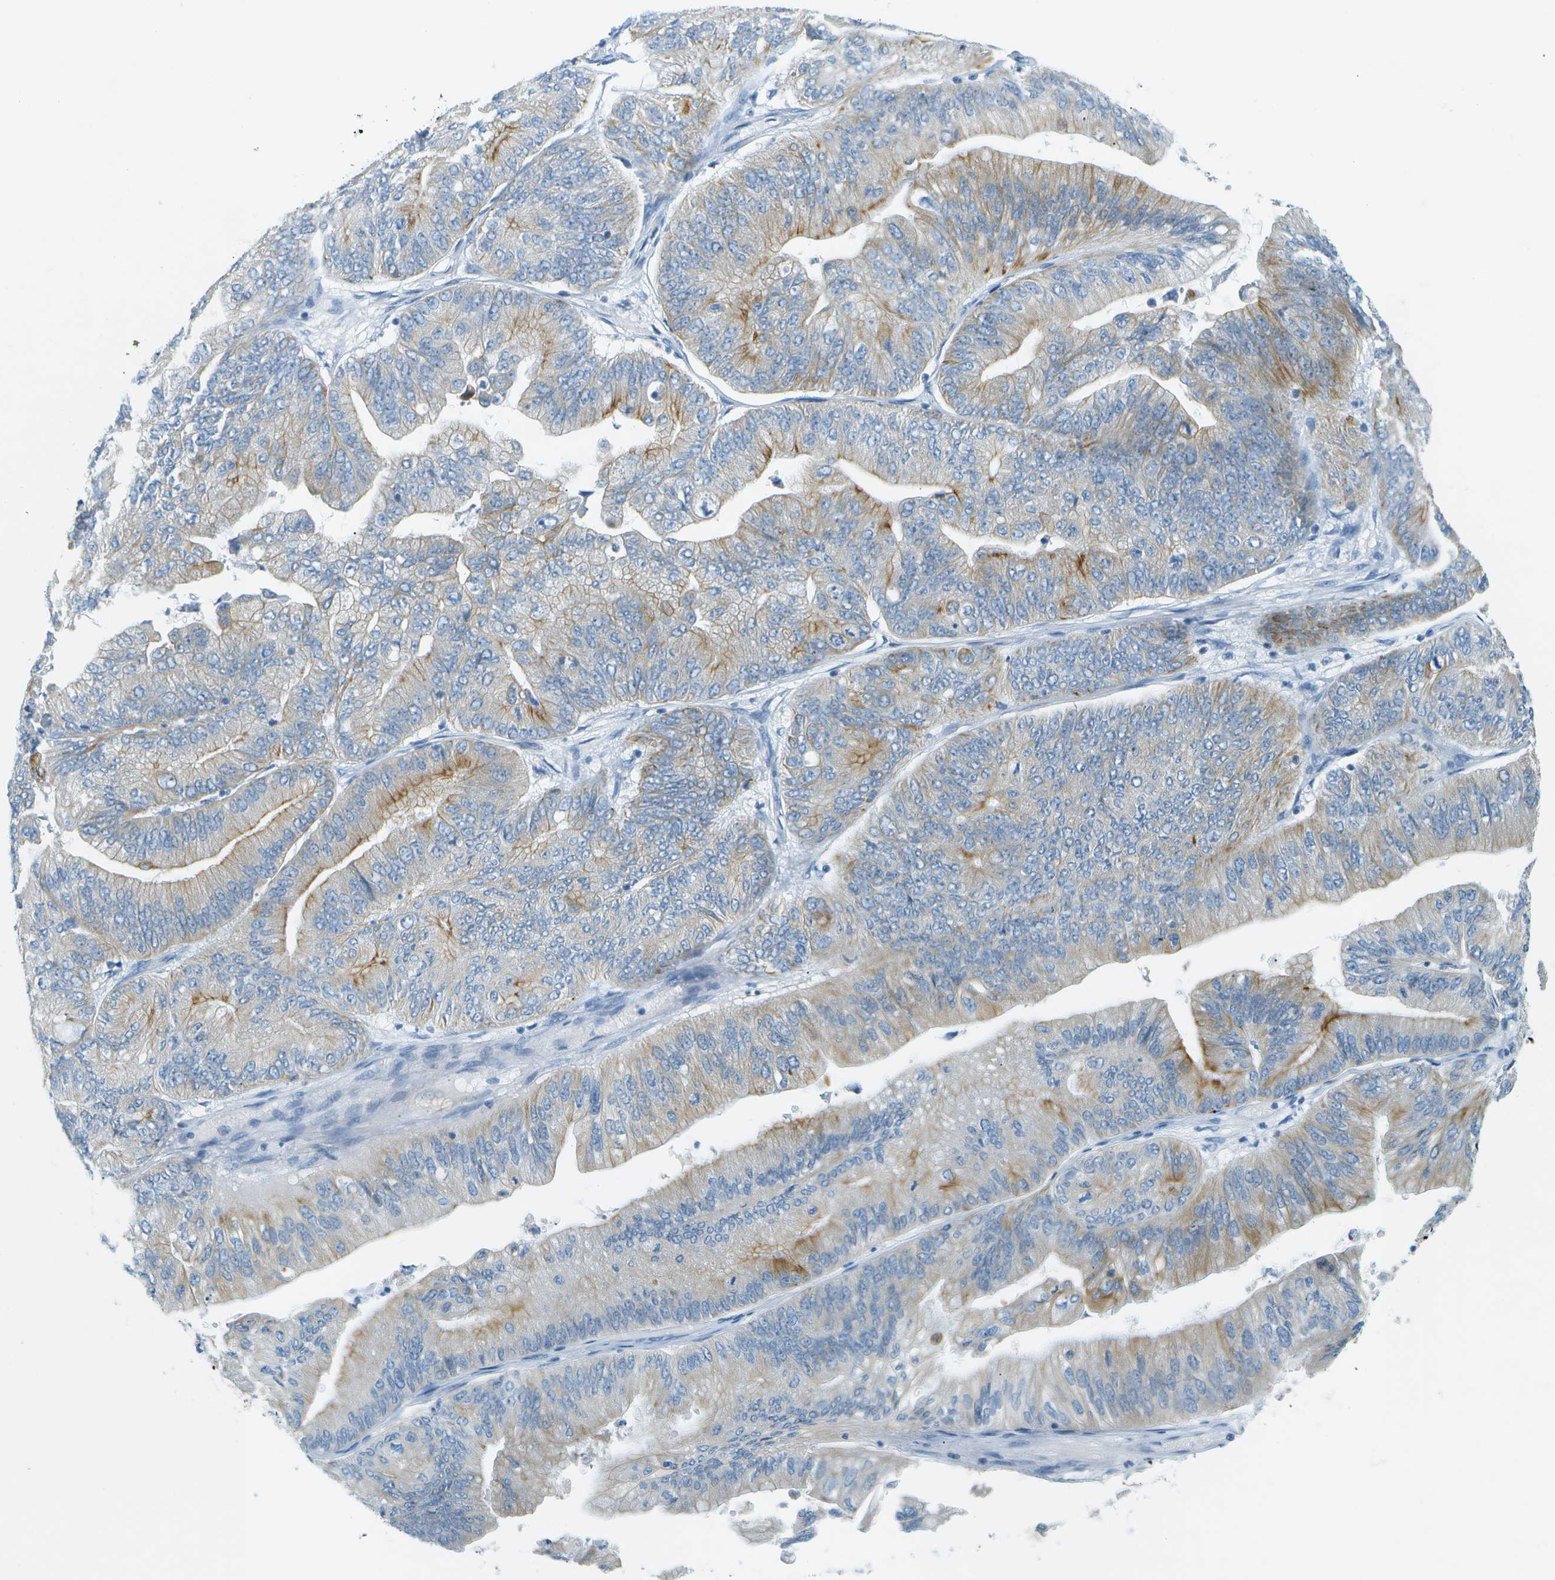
{"staining": {"intensity": "moderate", "quantity": "25%-75%", "location": "cytoplasmic/membranous"}, "tissue": "ovarian cancer", "cell_type": "Tumor cells", "image_type": "cancer", "snomed": [{"axis": "morphology", "description": "Cystadenocarcinoma, mucinous, NOS"}, {"axis": "topography", "description": "Ovary"}], "caption": "Brown immunohistochemical staining in human mucinous cystadenocarcinoma (ovarian) shows moderate cytoplasmic/membranous positivity in about 25%-75% of tumor cells.", "gene": "SMYD5", "patient": {"sex": "female", "age": 61}}